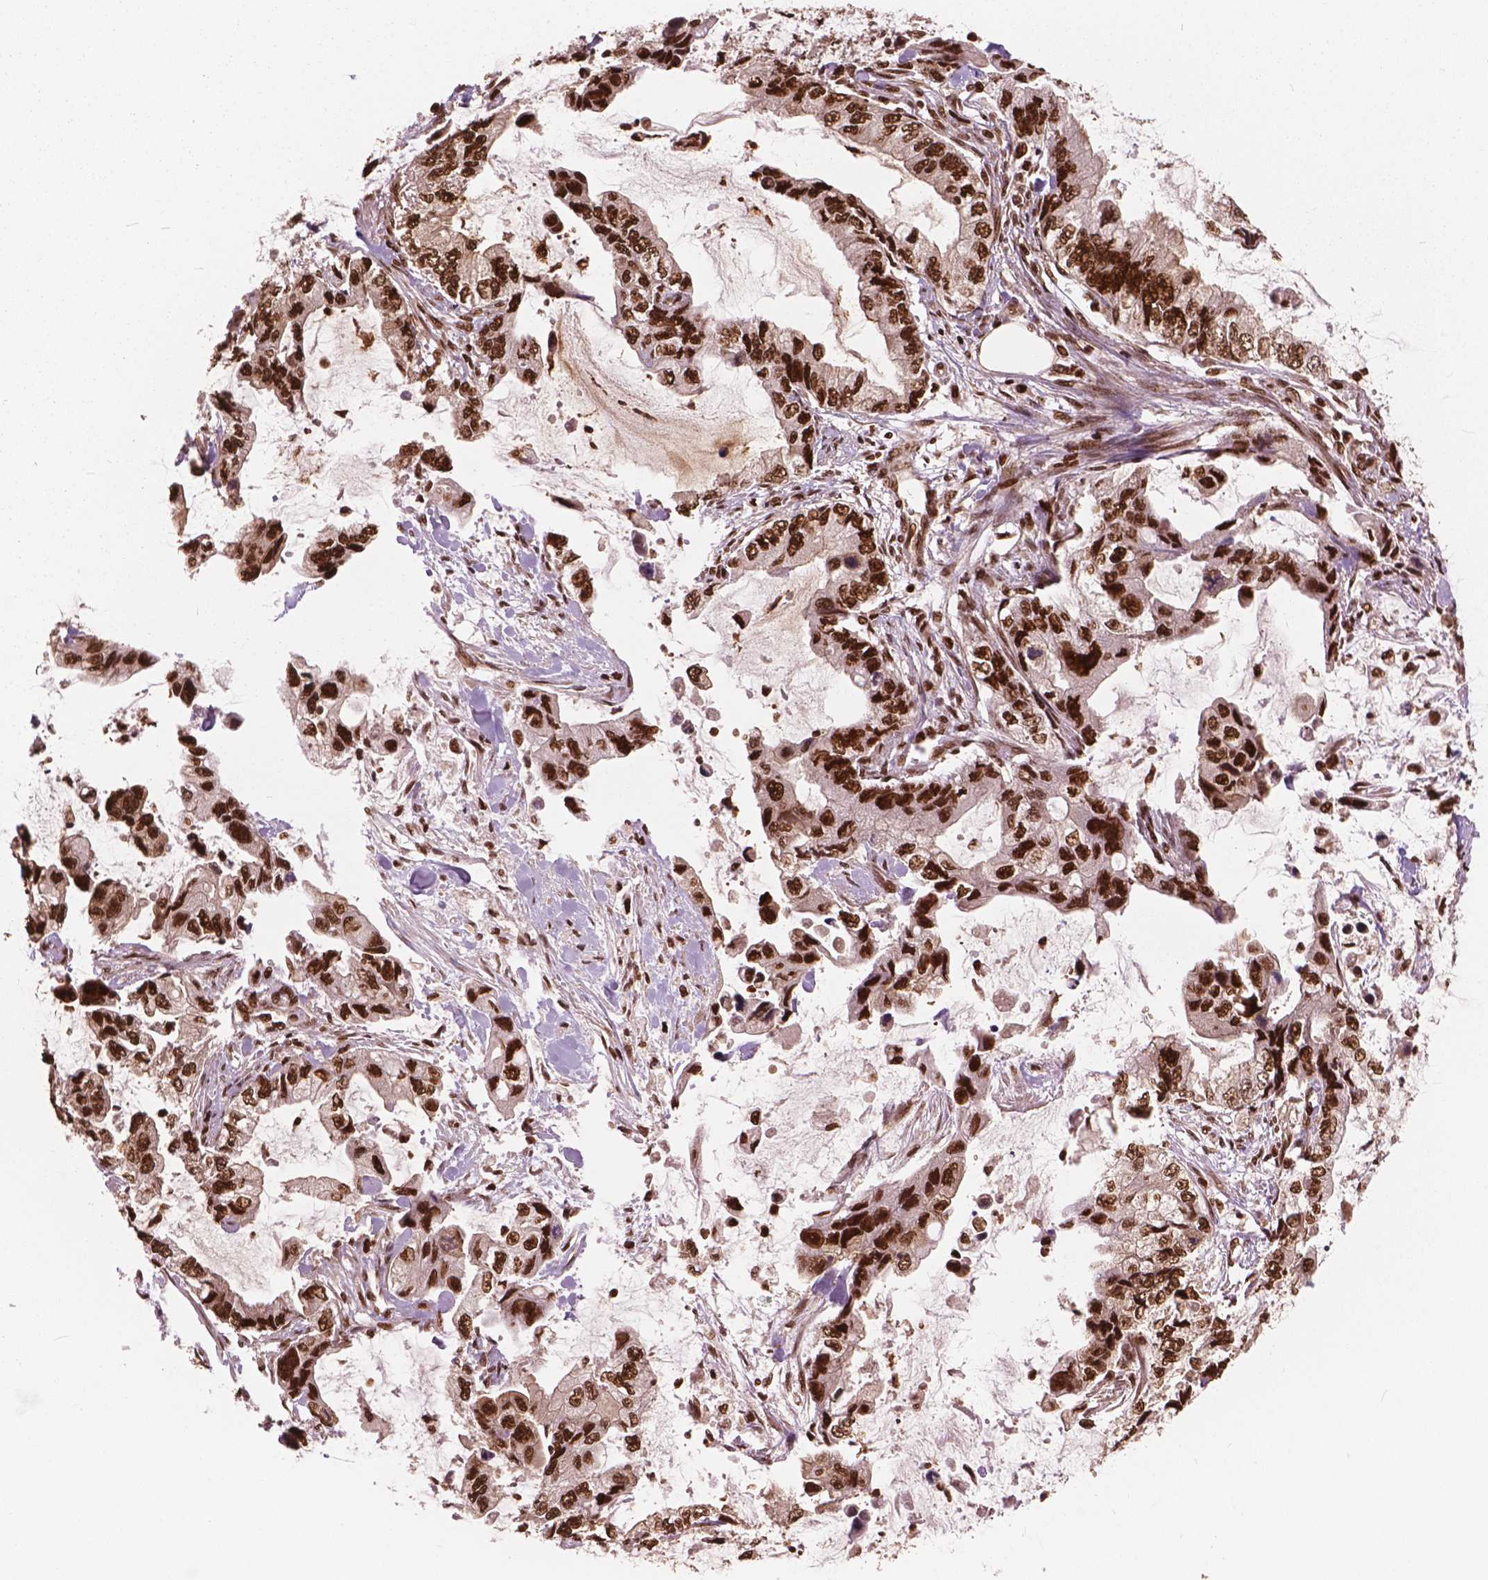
{"staining": {"intensity": "moderate", "quantity": ">75%", "location": "nuclear"}, "tissue": "stomach cancer", "cell_type": "Tumor cells", "image_type": "cancer", "snomed": [{"axis": "morphology", "description": "Adenocarcinoma, NOS"}, {"axis": "topography", "description": "Pancreas"}, {"axis": "topography", "description": "Stomach, upper"}, {"axis": "topography", "description": "Stomach"}], "caption": "About >75% of tumor cells in stomach cancer exhibit moderate nuclear protein positivity as visualized by brown immunohistochemical staining.", "gene": "ANP32B", "patient": {"sex": "male", "age": 77}}